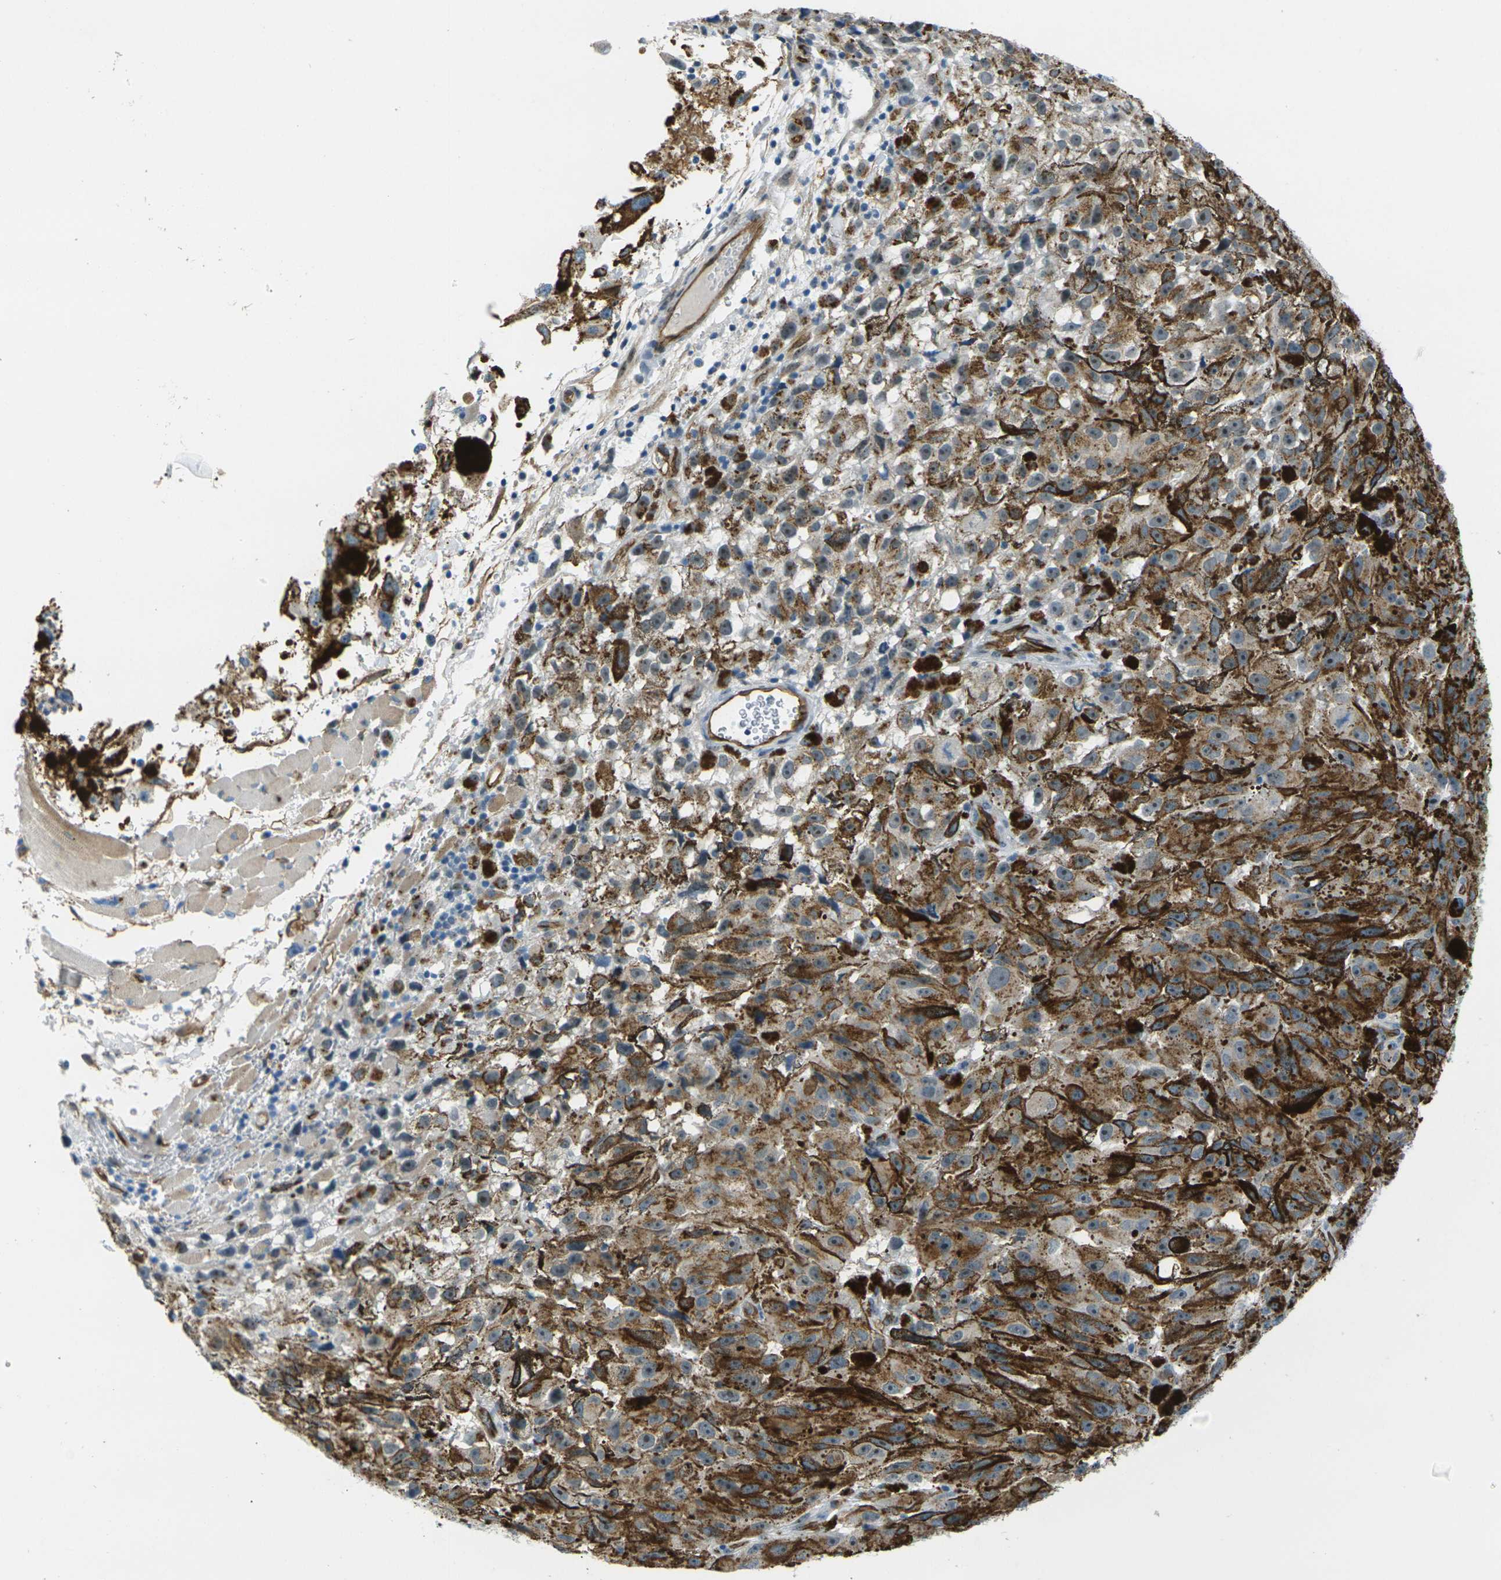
{"staining": {"intensity": "weak", "quantity": "25%-75%", "location": "cytoplasmic/membranous,nuclear"}, "tissue": "melanoma", "cell_type": "Tumor cells", "image_type": "cancer", "snomed": [{"axis": "morphology", "description": "Malignant melanoma, NOS"}, {"axis": "topography", "description": "Skin"}], "caption": "This image shows immunohistochemistry staining of melanoma, with low weak cytoplasmic/membranous and nuclear staining in approximately 25%-75% of tumor cells.", "gene": "HSPA12B", "patient": {"sex": "female", "age": 104}}